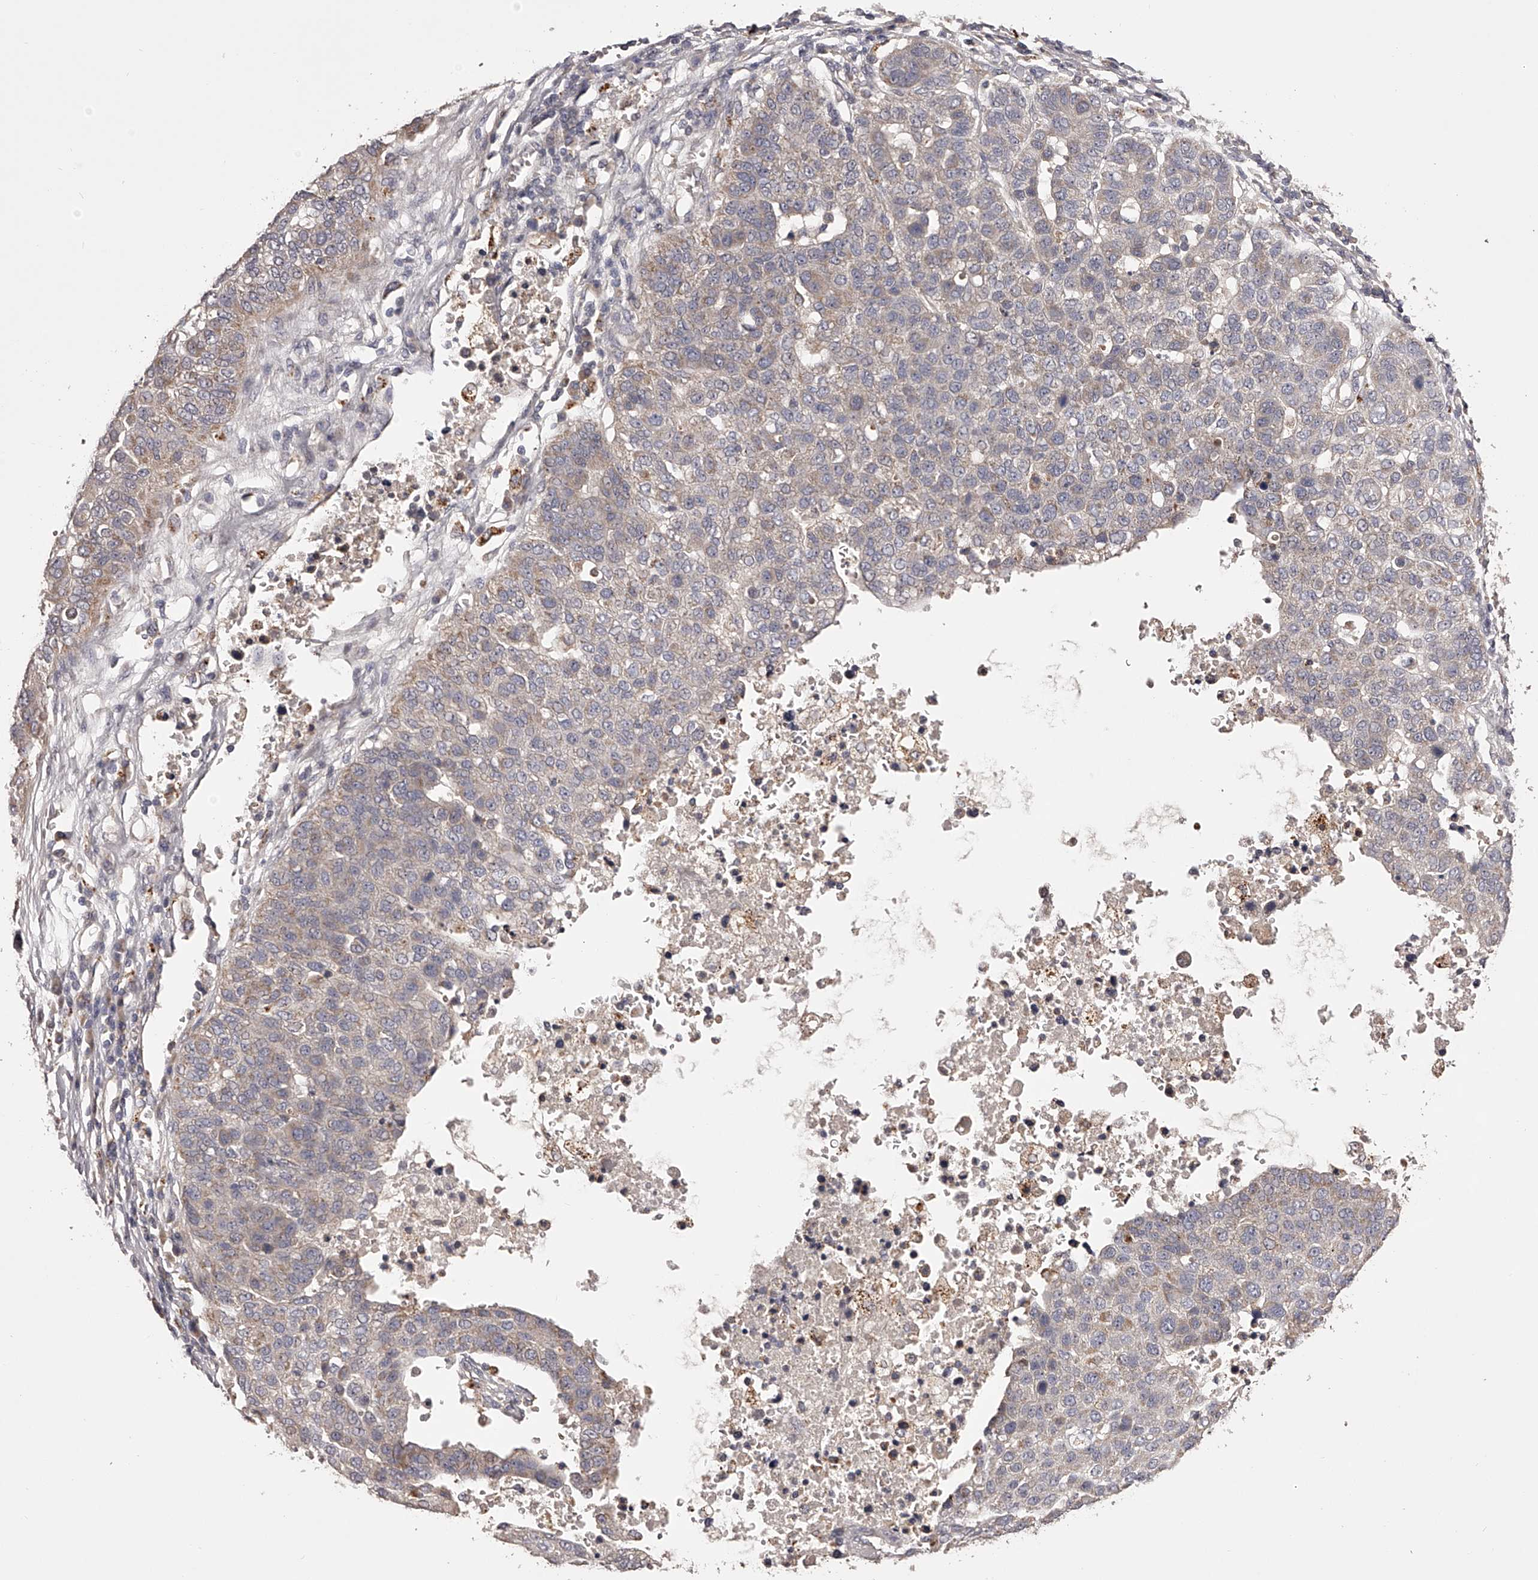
{"staining": {"intensity": "weak", "quantity": ">75%", "location": "cytoplasmic/membranous"}, "tissue": "pancreatic cancer", "cell_type": "Tumor cells", "image_type": "cancer", "snomed": [{"axis": "morphology", "description": "Adenocarcinoma, NOS"}, {"axis": "topography", "description": "Pancreas"}], "caption": "Immunohistochemistry (IHC) (DAB) staining of human pancreatic cancer exhibits weak cytoplasmic/membranous protein expression in approximately >75% of tumor cells. Immunohistochemistry stains the protein in brown and the nuclei are stained blue.", "gene": "ODF2L", "patient": {"sex": "female", "age": 61}}